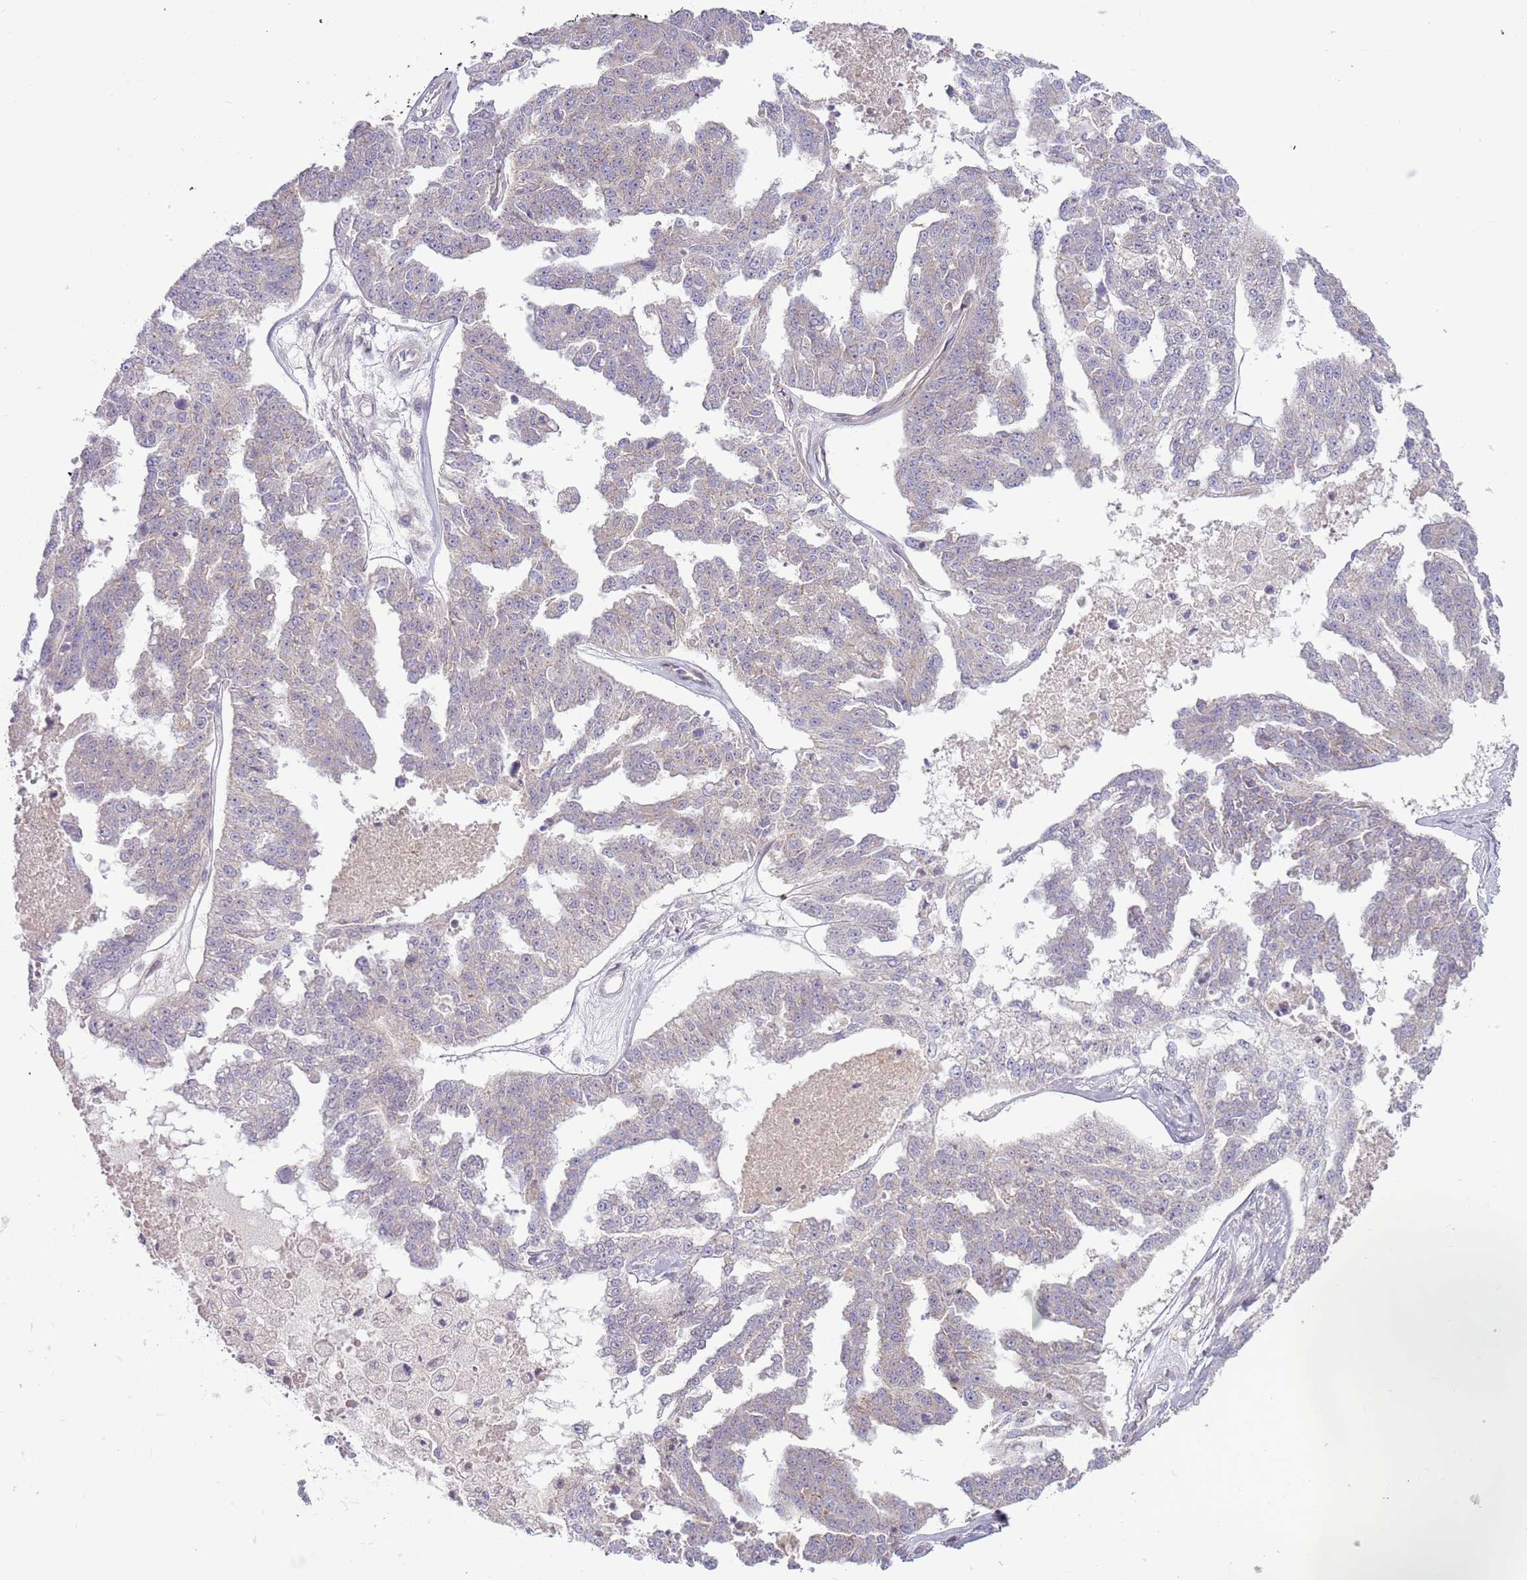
{"staining": {"intensity": "weak", "quantity": "<25%", "location": "cytoplasmic/membranous"}, "tissue": "ovarian cancer", "cell_type": "Tumor cells", "image_type": "cancer", "snomed": [{"axis": "morphology", "description": "Cystadenocarcinoma, serous, NOS"}, {"axis": "topography", "description": "Ovary"}], "caption": "The immunohistochemistry (IHC) micrograph has no significant positivity in tumor cells of ovarian cancer (serous cystadenocarcinoma) tissue. (Stains: DAB immunohistochemistry (IHC) with hematoxylin counter stain, Microscopy: brightfield microscopy at high magnification).", "gene": "MRO", "patient": {"sex": "female", "age": 58}}